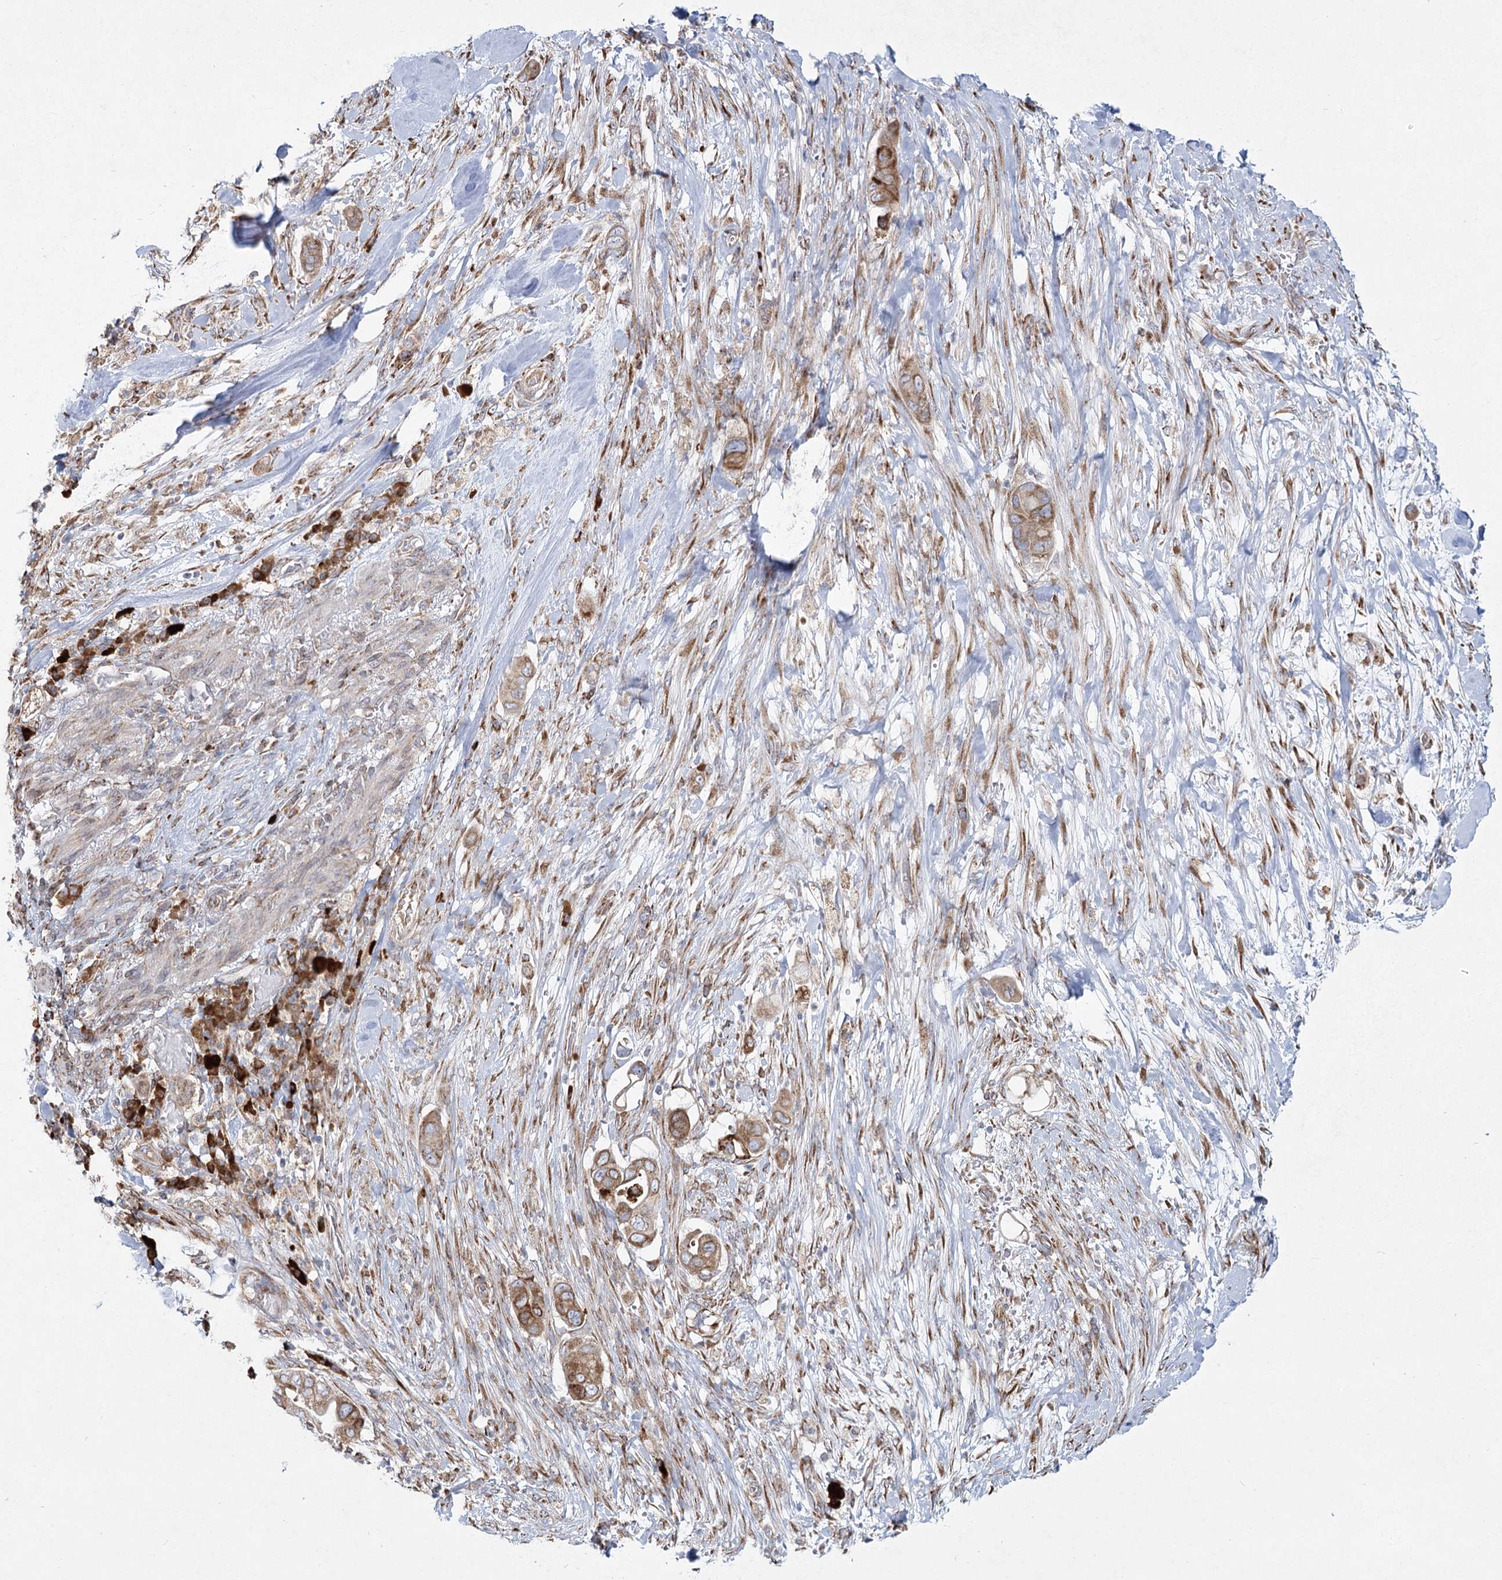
{"staining": {"intensity": "moderate", "quantity": ">75%", "location": "cytoplasmic/membranous"}, "tissue": "pancreatic cancer", "cell_type": "Tumor cells", "image_type": "cancer", "snomed": [{"axis": "morphology", "description": "Adenocarcinoma, NOS"}, {"axis": "topography", "description": "Pancreas"}], "caption": "The photomicrograph exhibits immunohistochemical staining of pancreatic cancer (adenocarcinoma). There is moderate cytoplasmic/membranous positivity is appreciated in approximately >75% of tumor cells.", "gene": "NHLRC2", "patient": {"sex": "male", "age": 68}}